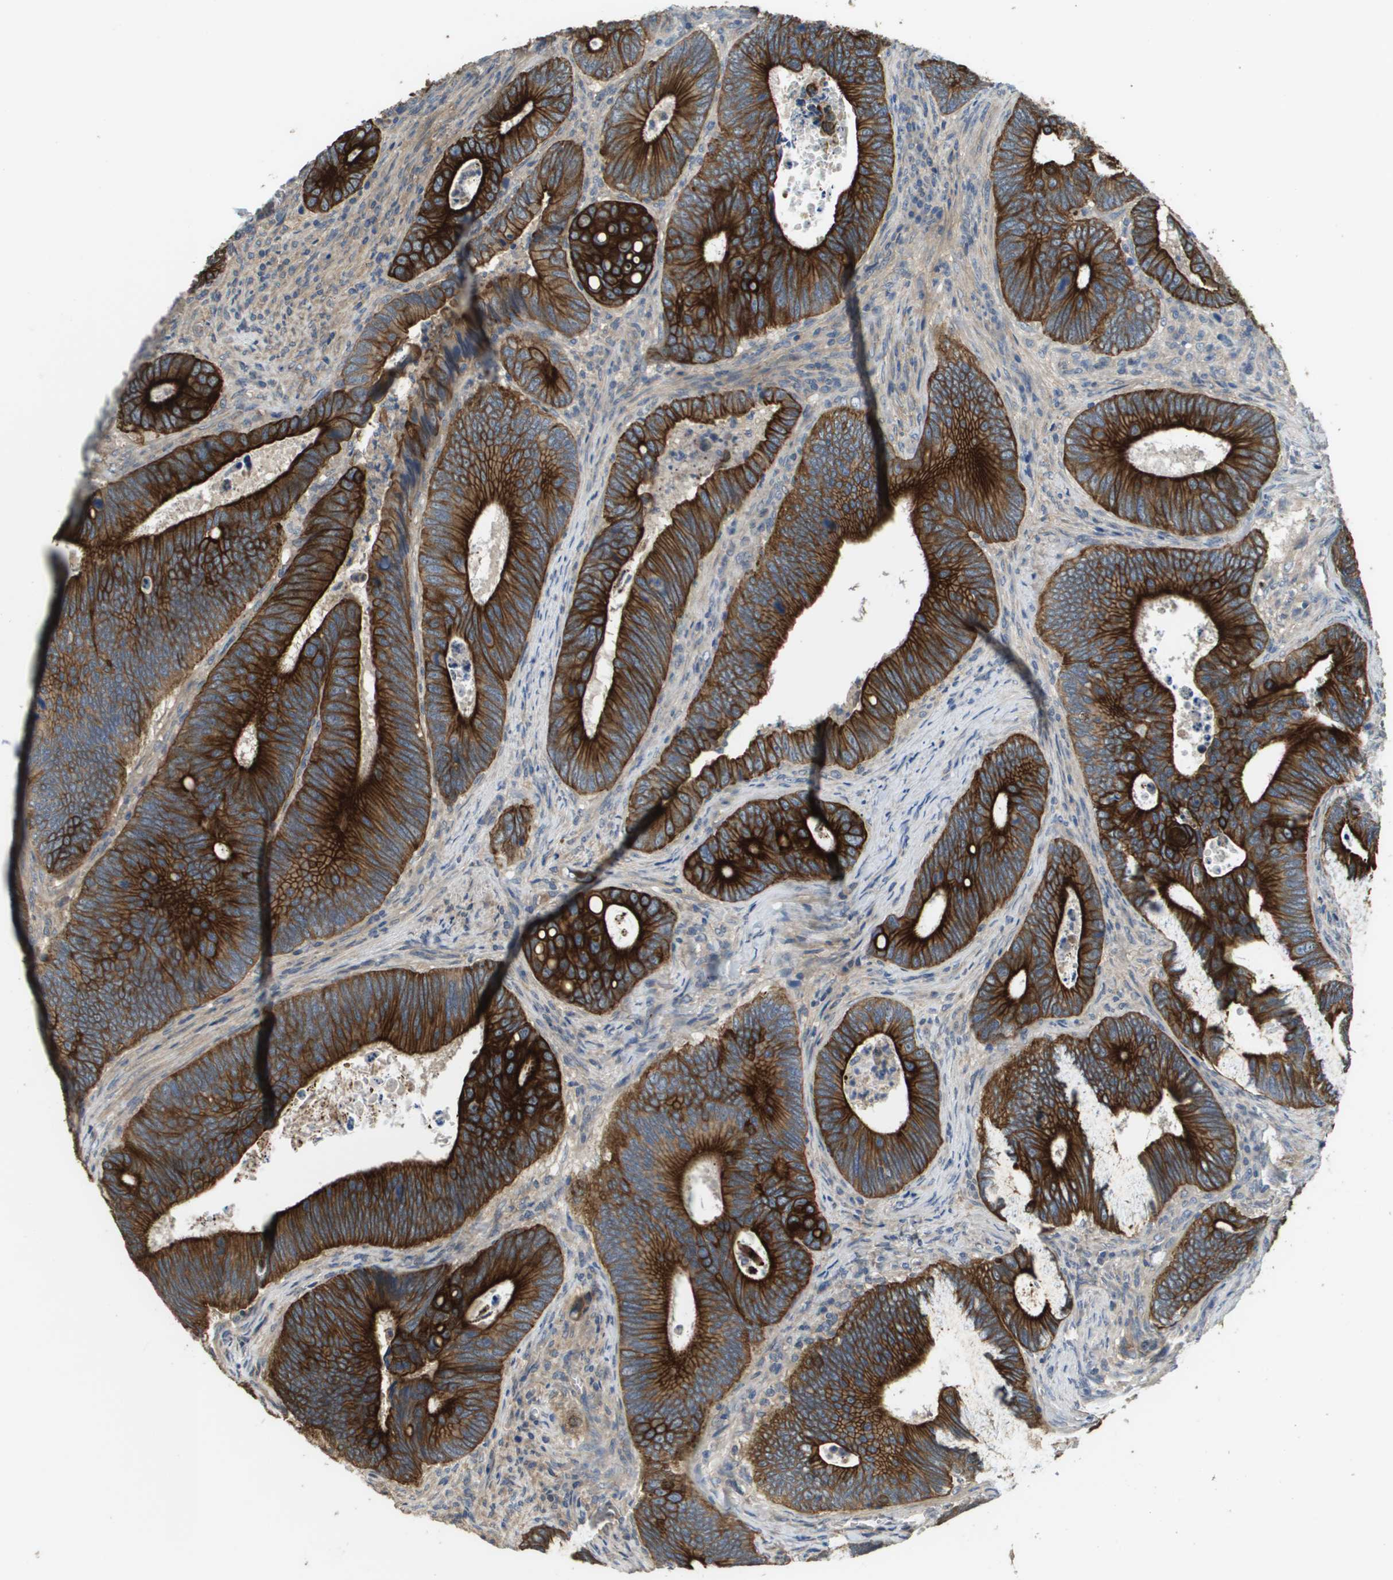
{"staining": {"intensity": "strong", "quantity": ">75%", "location": "cytoplasmic/membranous"}, "tissue": "colorectal cancer", "cell_type": "Tumor cells", "image_type": "cancer", "snomed": [{"axis": "morphology", "description": "Inflammation, NOS"}, {"axis": "morphology", "description": "Adenocarcinoma, NOS"}, {"axis": "topography", "description": "Colon"}], "caption": "IHC (DAB) staining of human colorectal adenocarcinoma displays strong cytoplasmic/membranous protein staining in about >75% of tumor cells.", "gene": "KRT23", "patient": {"sex": "male", "age": 72}}